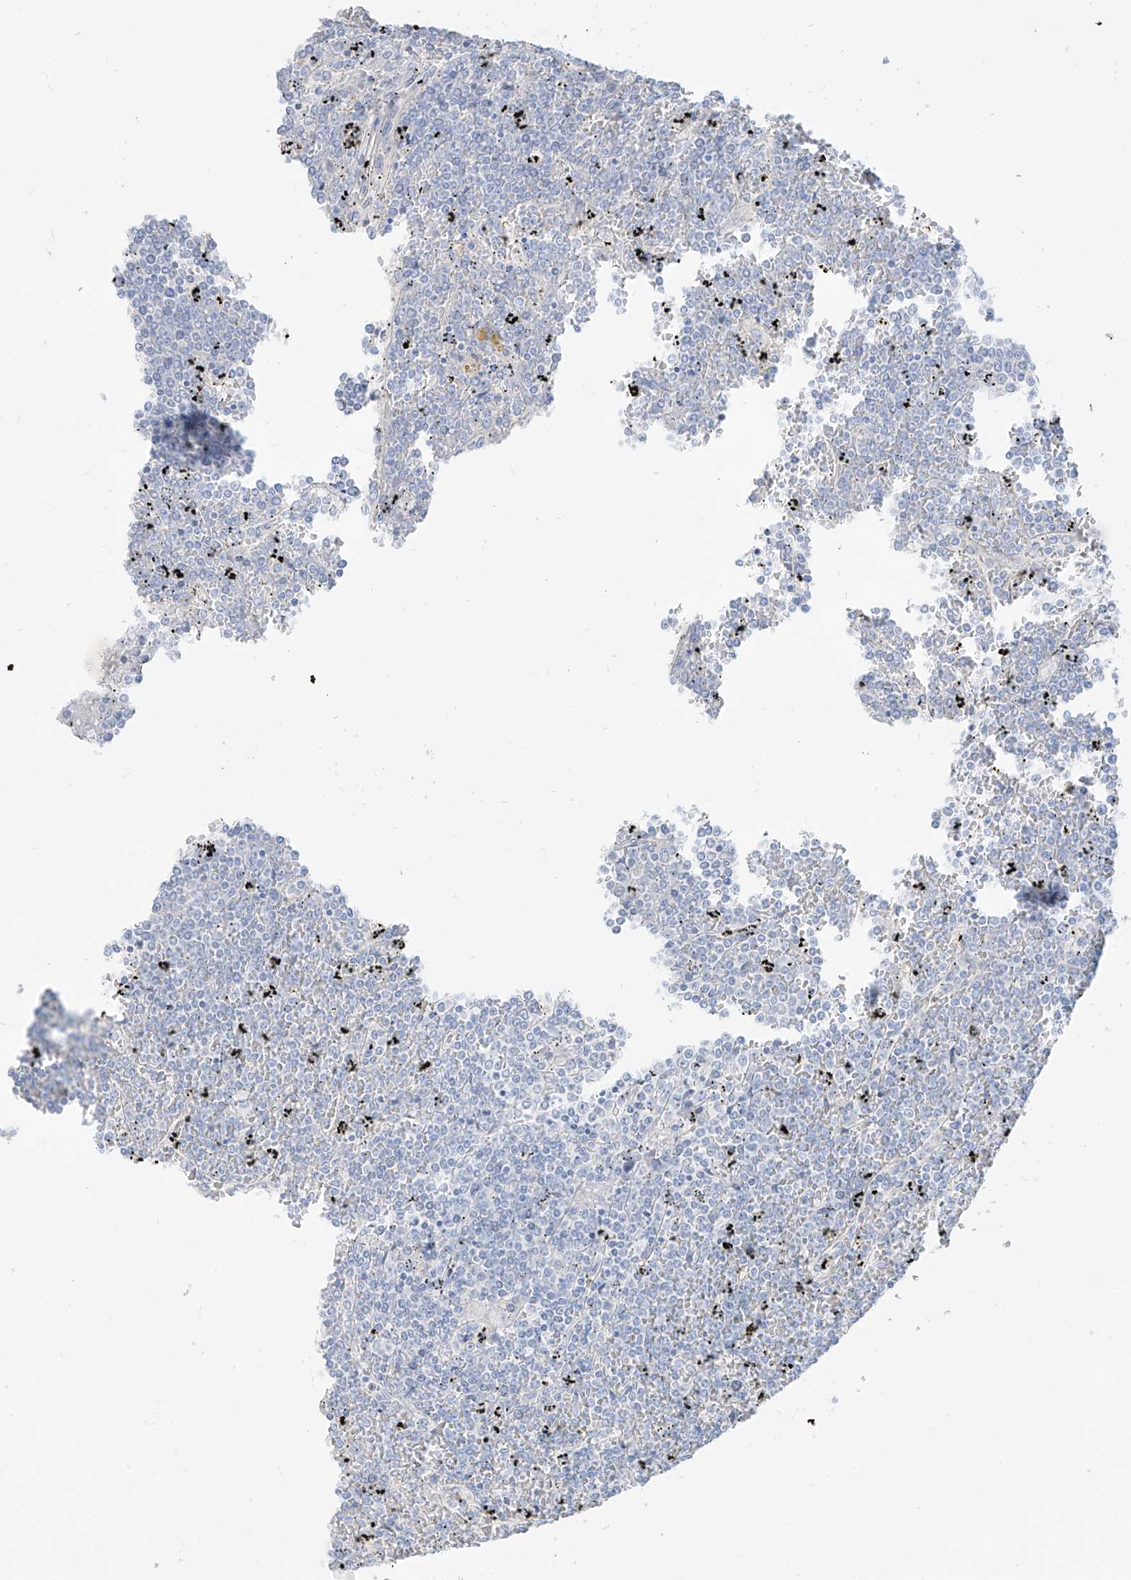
{"staining": {"intensity": "negative", "quantity": "none", "location": "none"}, "tissue": "lymphoma", "cell_type": "Tumor cells", "image_type": "cancer", "snomed": [{"axis": "morphology", "description": "Malignant lymphoma, non-Hodgkin's type, Low grade"}, {"axis": "topography", "description": "Spleen"}], "caption": "Tumor cells are negative for brown protein staining in malignant lymphoma, non-Hodgkin's type (low-grade).", "gene": "ARHGEF40", "patient": {"sex": "female", "age": 19}}